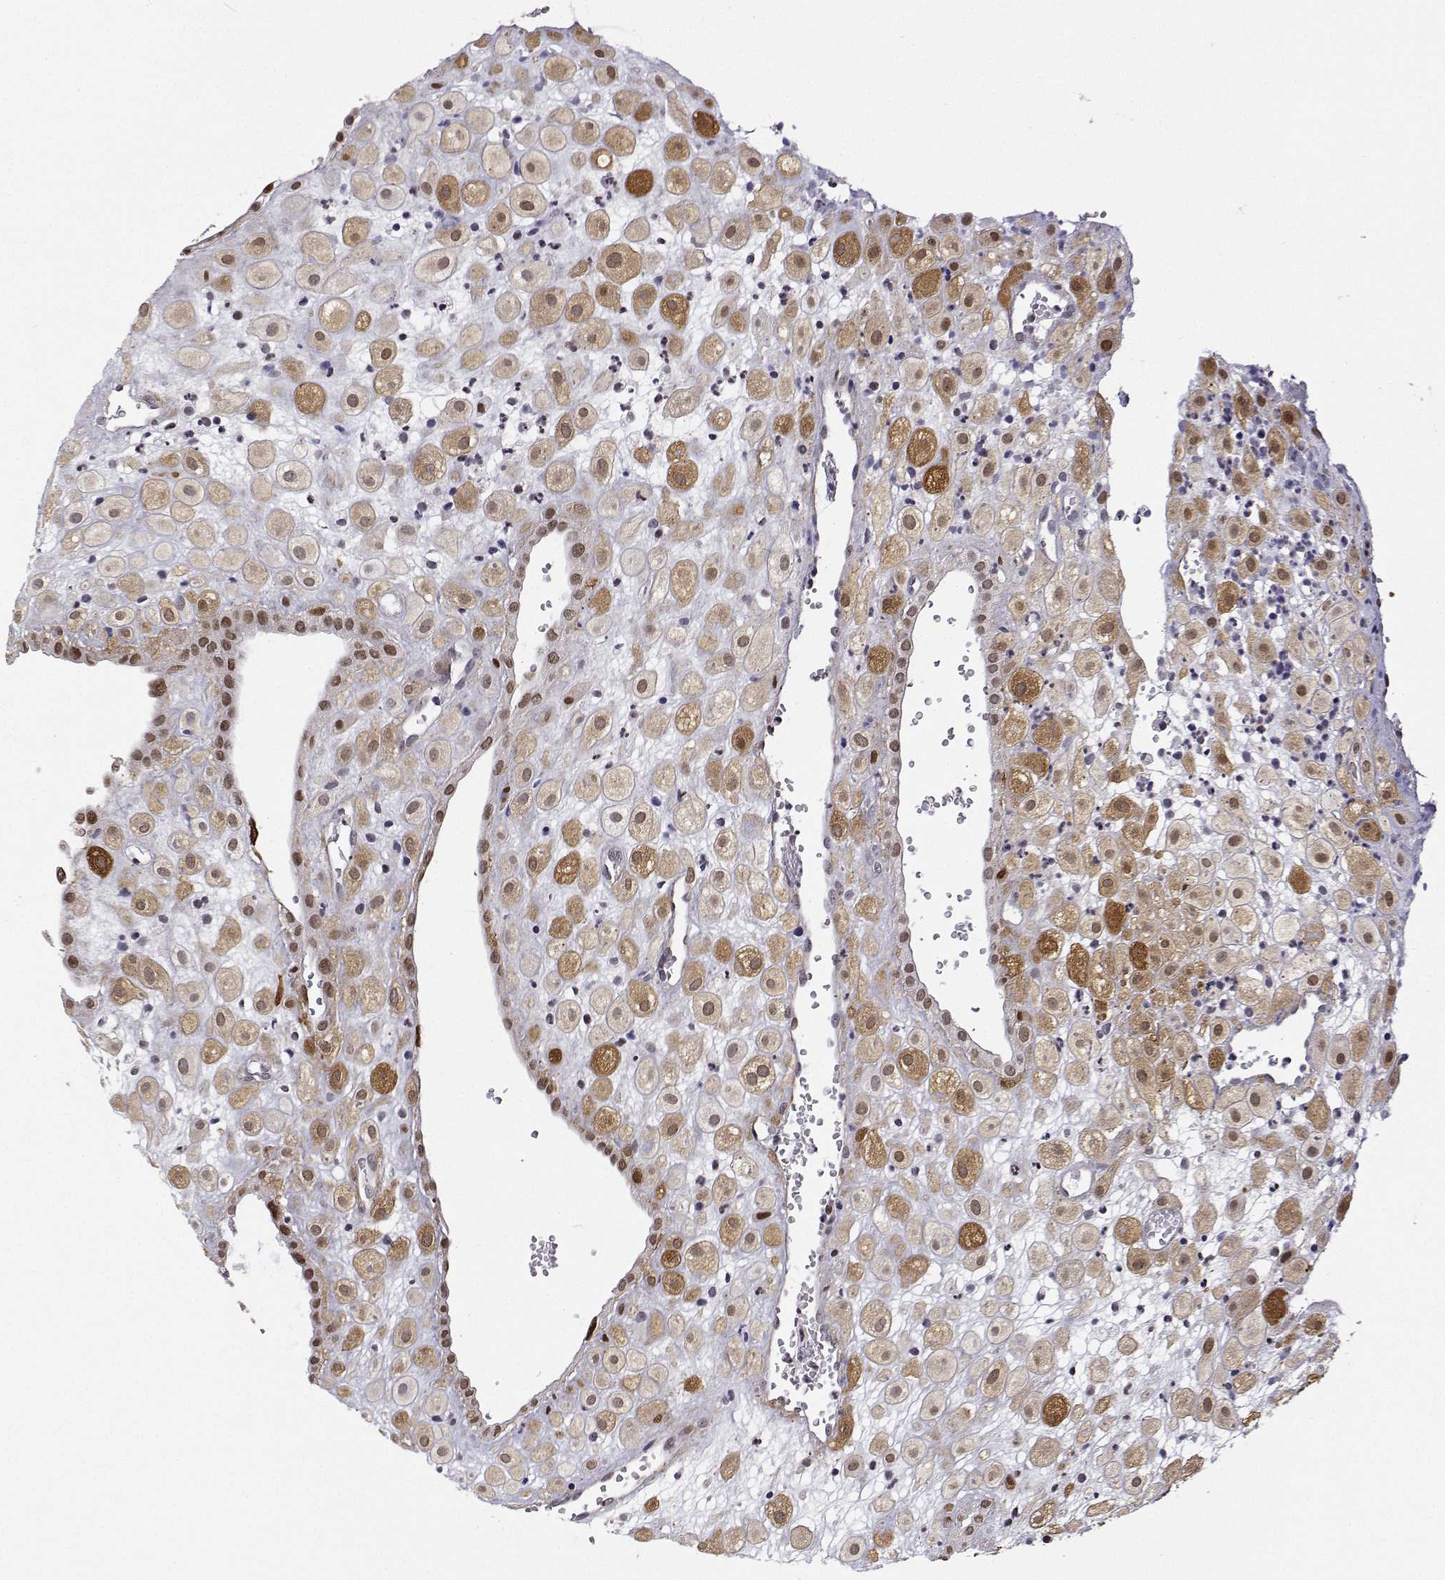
{"staining": {"intensity": "moderate", "quantity": ">75%", "location": "cytoplasmic/membranous,nuclear"}, "tissue": "placenta", "cell_type": "Decidual cells", "image_type": "normal", "snomed": [{"axis": "morphology", "description": "Normal tissue, NOS"}, {"axis": "topography", "description": "Placenta"}], "caption": "Immunohistochemical staining of benign placenta shows moderate cytoplasmic/membranous,nuclear protein staining in approximately >75% of decidual cells. Using DAB (3,3'-diaminobenzidine) (brown) and hematoxylin (blue) stains, captured at high magnification using brightfield microscopy.", "gene": "PHGDH", "patient": {"sex": "female", "age": 24}}